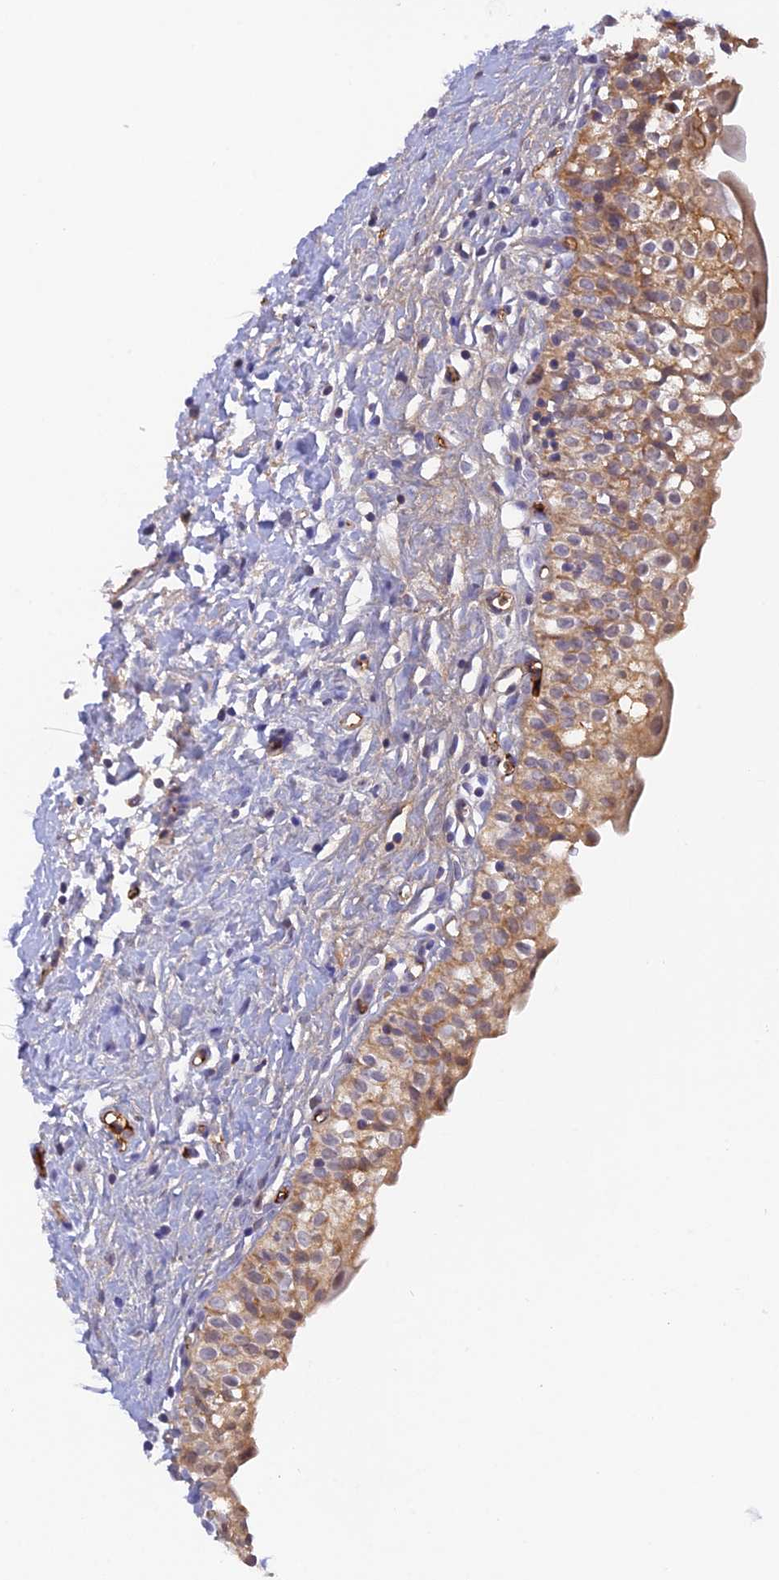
{"staining": {"intensity": "moderate", "quantity": ">75%", "location": "cytoplasmic/membranous"}, "tissue": "urinary bladder", "cell_type": "Urothelial cells", "image_type": "normal", "snomed": [{"axis": "morphology", "description": "Normal tissue, NOS"}, {"axis": "topography", "description": "Urinary bladder"}], "caption": "Immunohistochemical staining of unremarkable human urinary bladder shows moderate cytoplasmic/membranous protein positivity in about >75% of urothelial cells.", "gene": "HDHD2", "patient": {"sex": "male", "age": 51}}